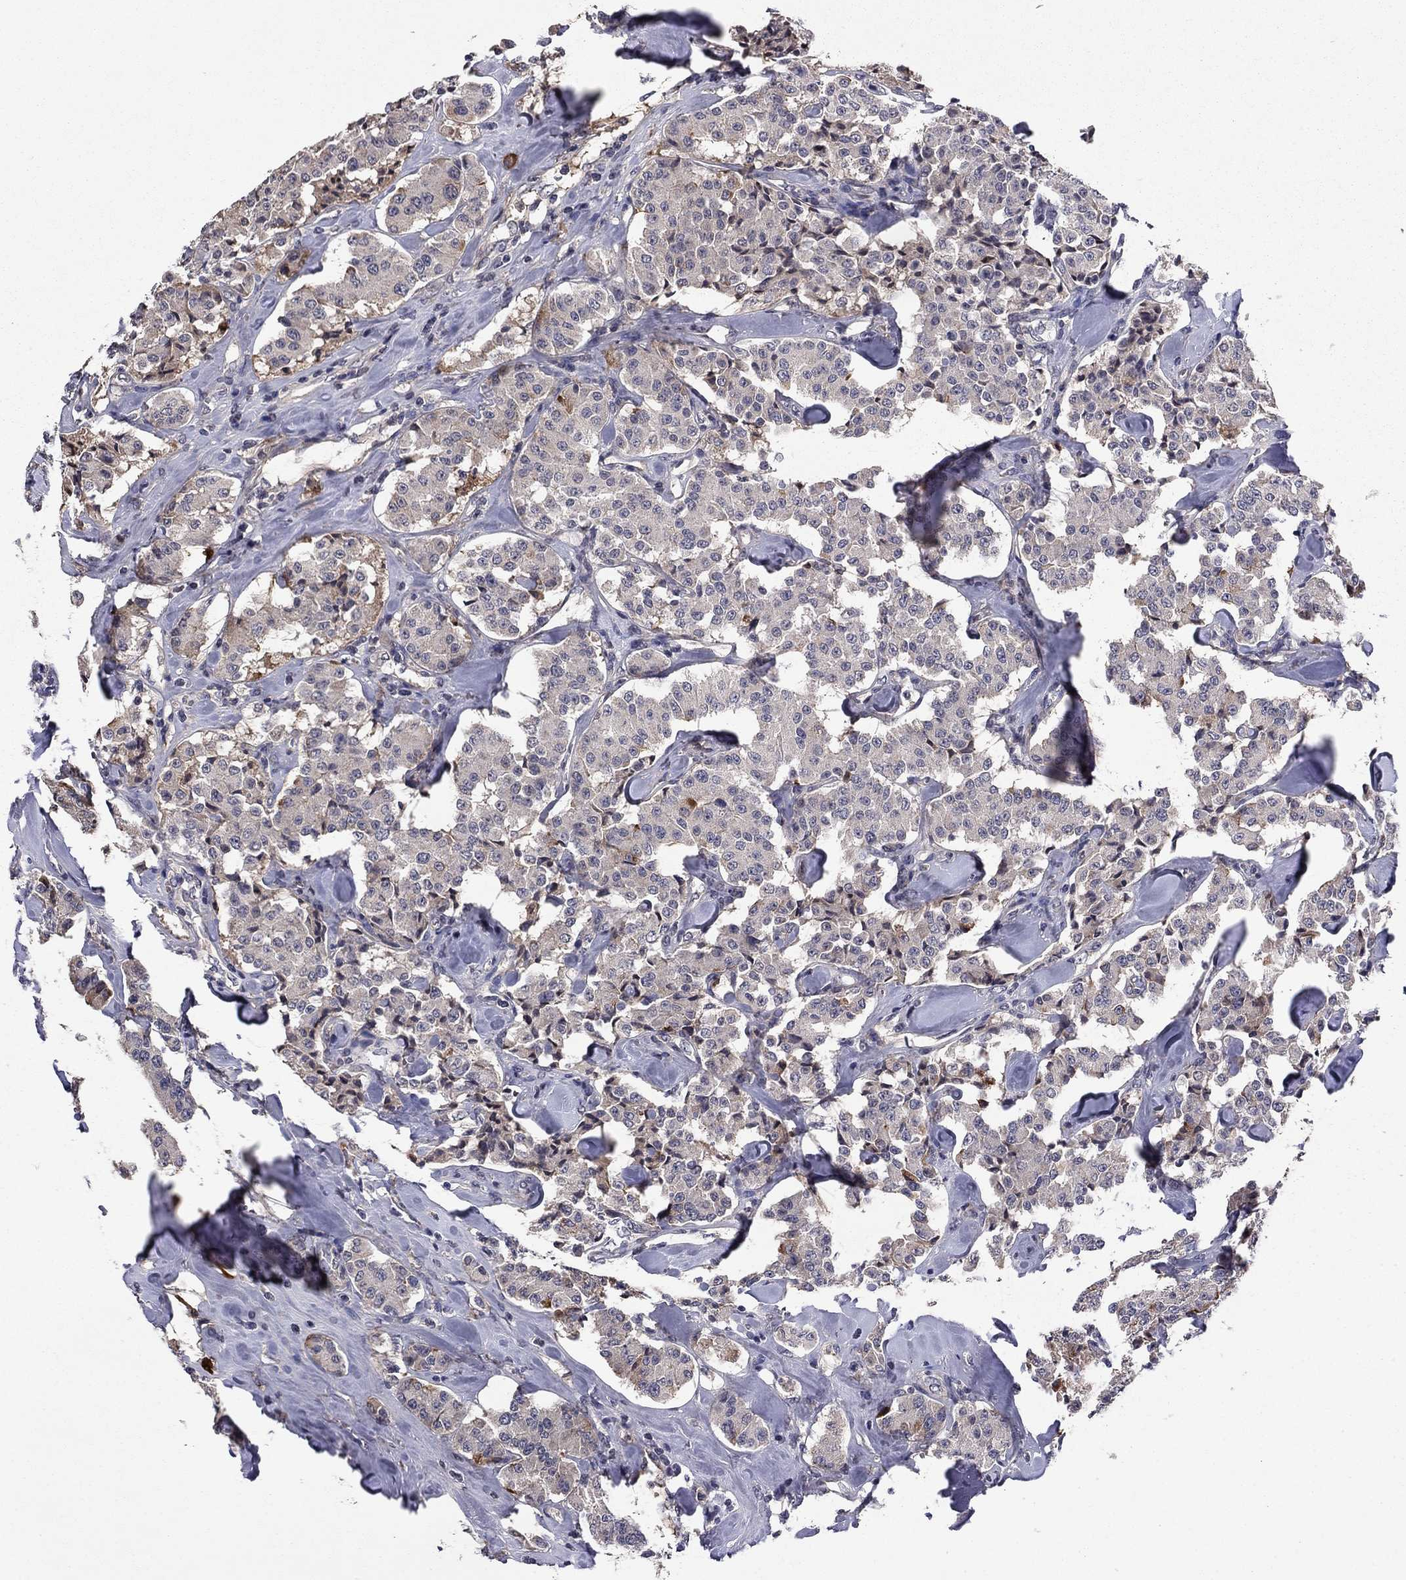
{"staining": {"intensity": "moderate", "quantity": "<25%", "location": "cytoplasmic/membranous"}, "tissue": "carcinoid", "cell_type": "Tumor cells", "image_type": "cancer", "snomed": [{"axis": "morphology", "description": "Carcinoid, malignant, NOS"}, {"axis": "topography", "description": "Pancreas"}], "caption": "A micrograph of human malignant carcinoid stained for a protein reveals moderate cytoplasmic/membranous brown staining in tumor cells.", "gene": "PROS1", "patient": {"sex": "male", "age": 41}}